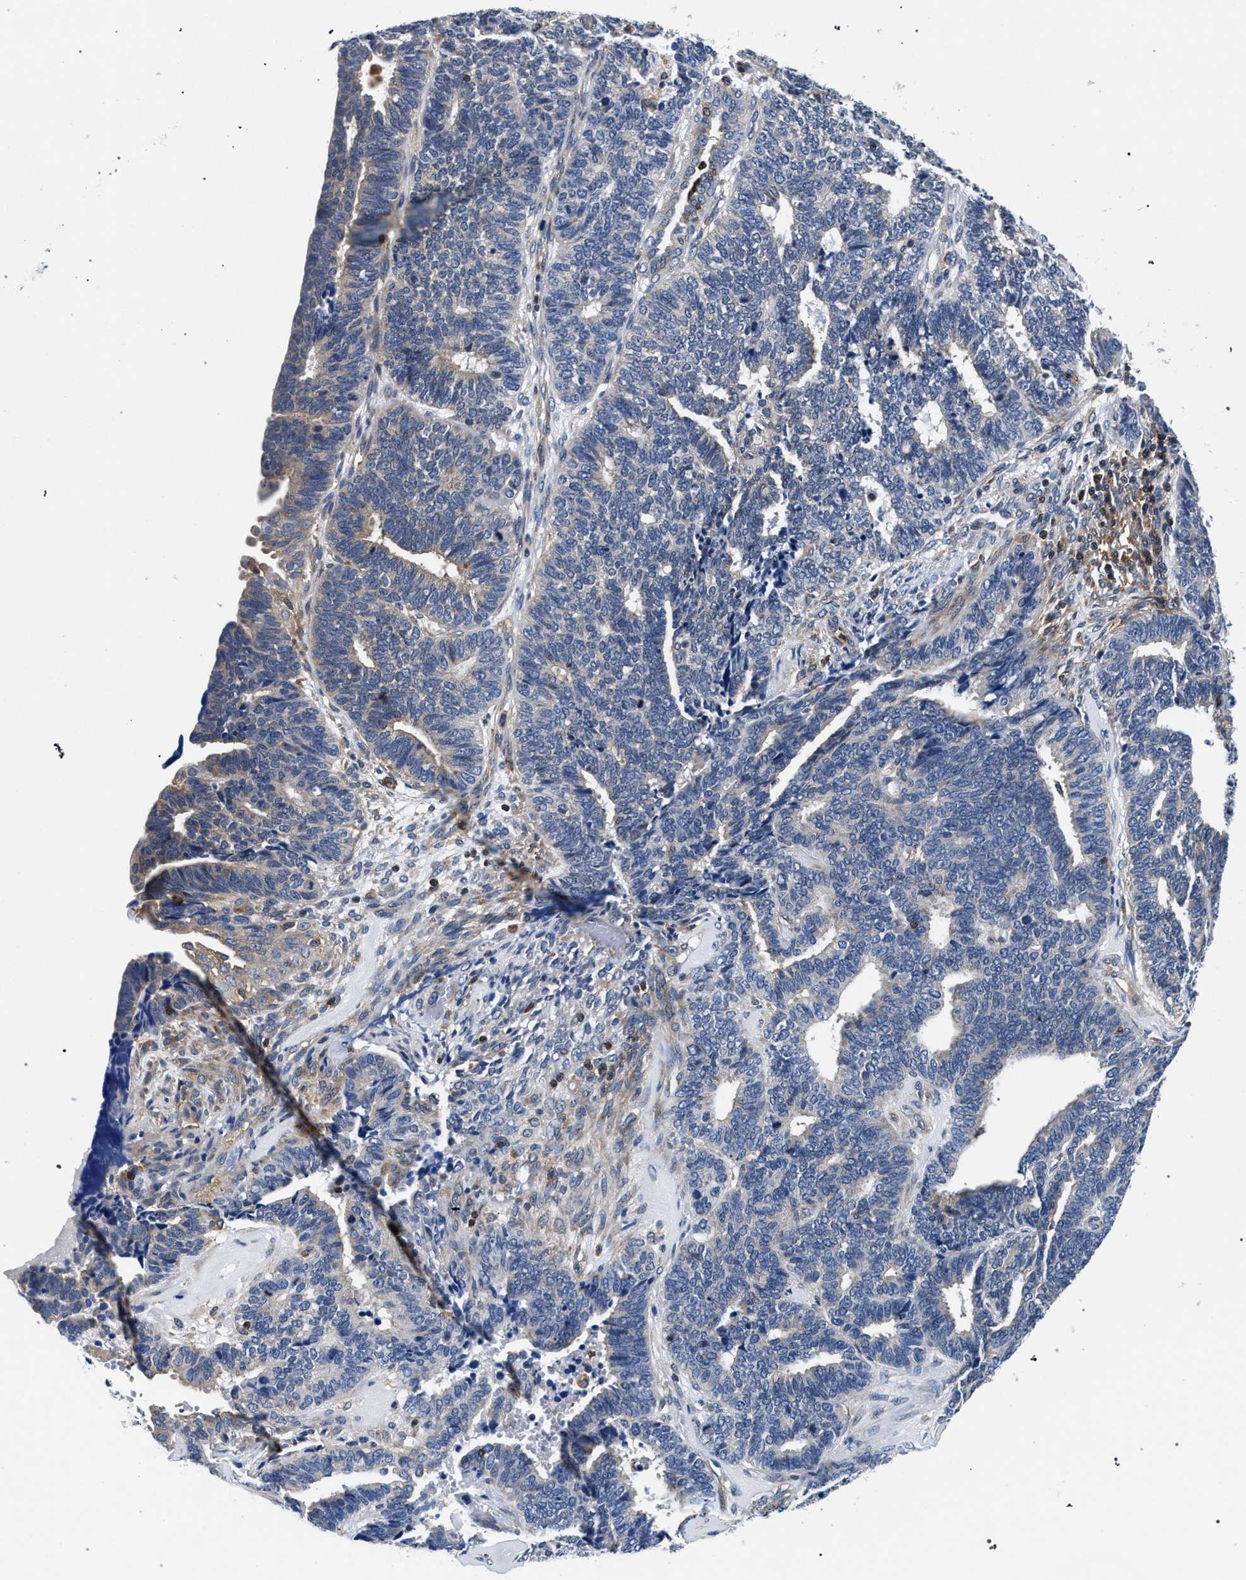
{"staining": {"intensity": "negative", "quantity": "none", "location": "none"}, "tissue": "endometrial cancer", "cell_type": "Tumor cells", "image_type": "cancer", "snomed": [{"axis": "morphology", "description": "Adenocarcinoma, NOS"}, {"axis": "topography", "description": "Endometrium"}], "caption": "Immunohistochemistry (IHC) photomicrograph of human adenocarcinoma (endometrial) stained for a protein (brown), which shows no positivity in tumor cells.", "gene": "LASP1", "patient": {"sex": "female", "age": 70}}